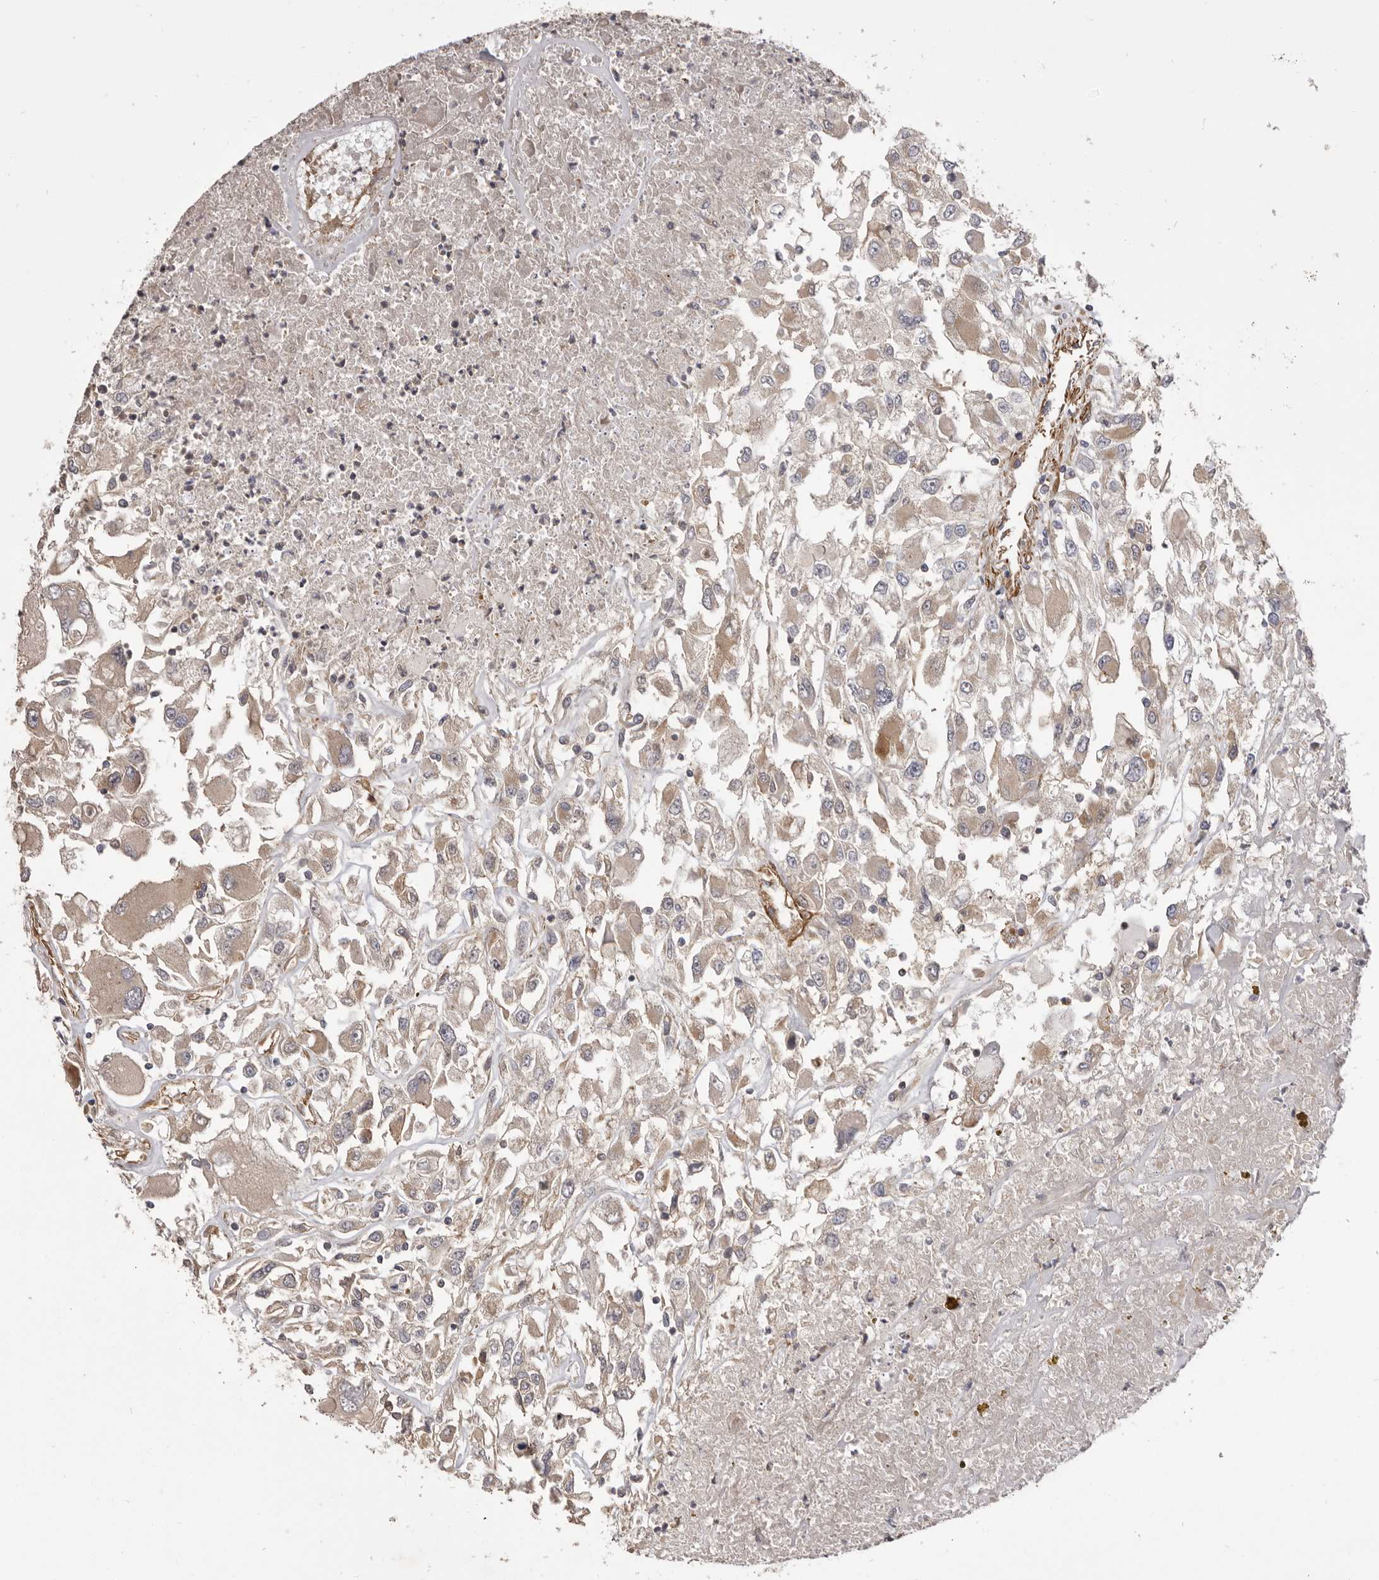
{"staining": {"intensity": "weak", "quantity": ">75%", "location": "cytoplasmic/membranous"}, "tissue": "renal cancer", "cell_type": "Tumor cells", "image_type": "cancer", "snomed": [{"axis": "morphology", "description": "Adenocarcinoma, NOS"}, {"axis": "topography", "description": "Kidney"}], "caption": "Weak cytoplasmic/membranous protein staining is identified in approximately >75% of tumor cells in adenocarcinoma (renal).", "gene": "VPS45", "patient": {"sex": "female", "age": 52}}